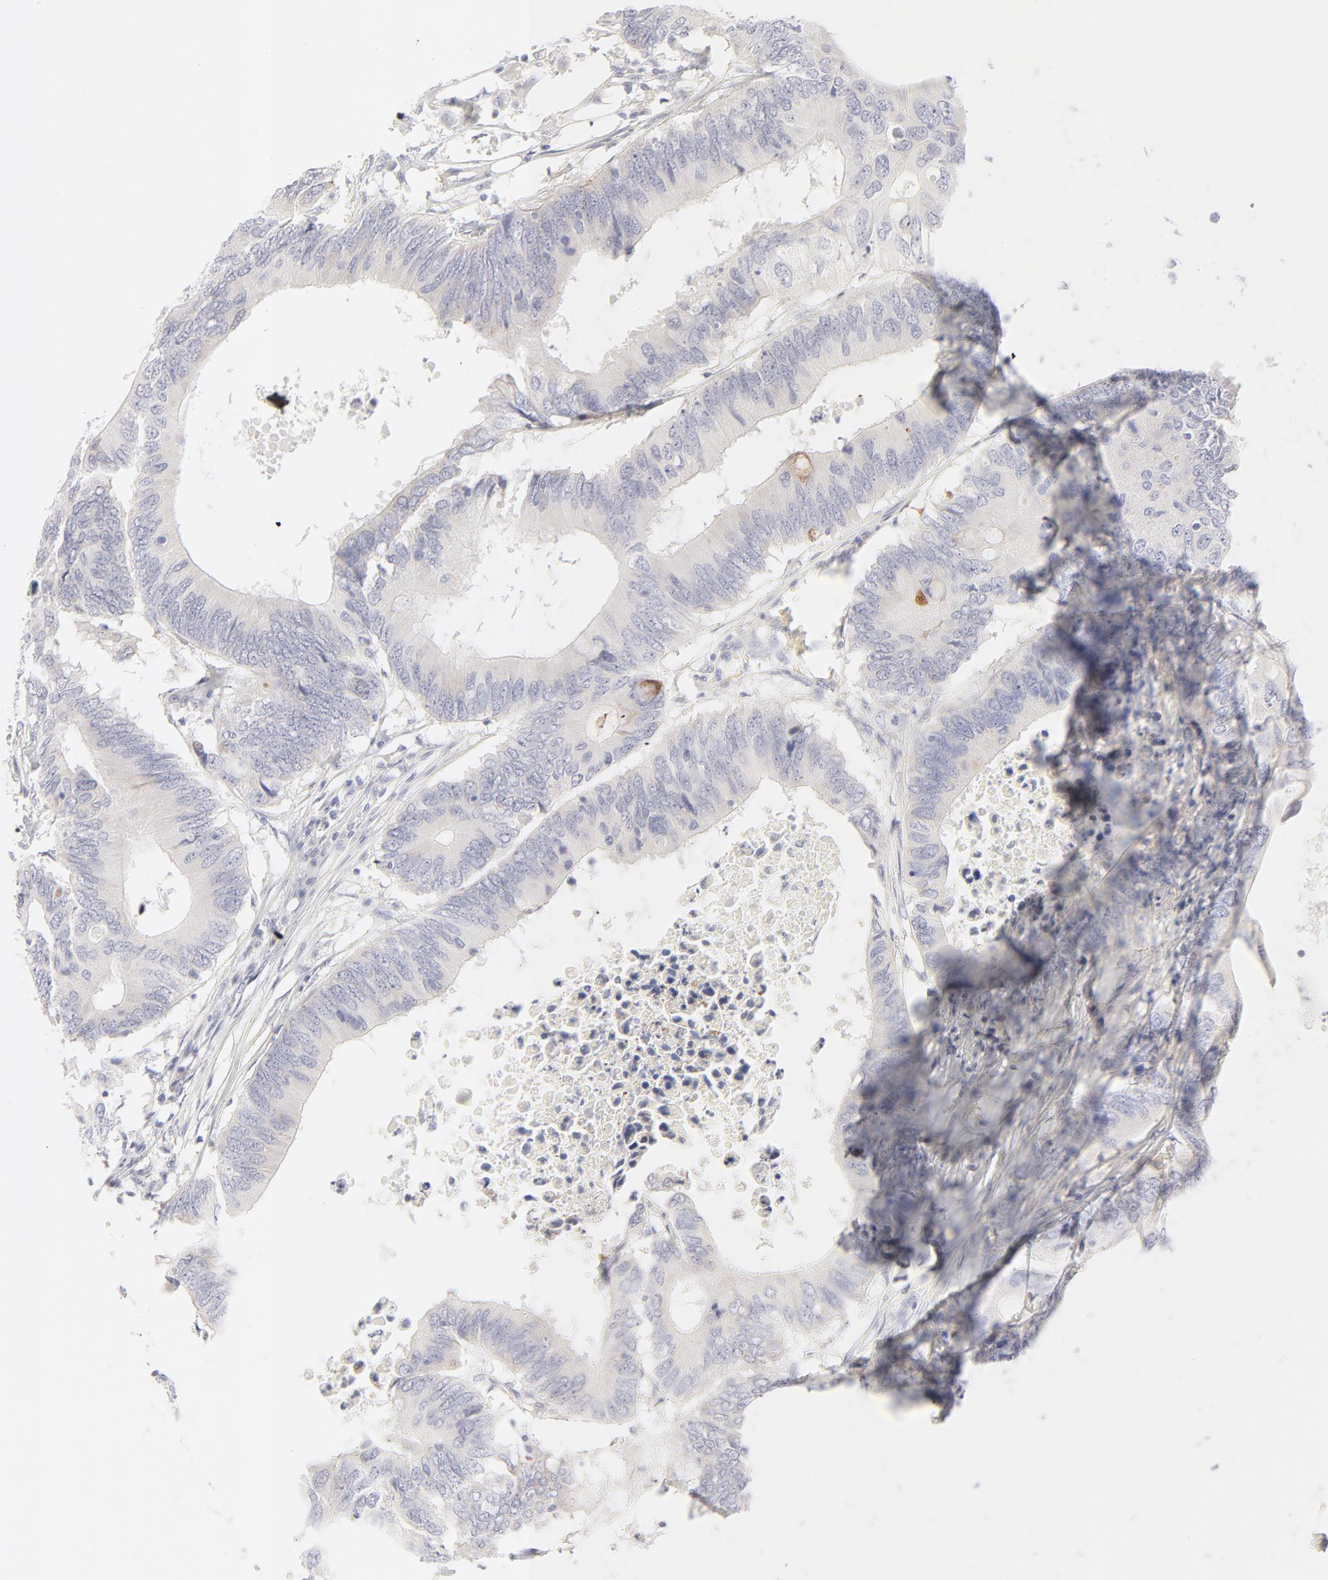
{"staining": {"intensity": "weak", "quantity": "<25%", "location": "cytoplasmic/membranous"}, "tissue": "colorectal cancer", "cell_type": "Tumor cells", "image_type": "cancer", "snomed": [{"axis": "morphology", "description": "Adenocarcinoma, NOS"}, {"axis": "topography", "description": "Colon"}], "caption": "Immunohistochemical staining of human colorectal adenocarcinoma reveals no significant staining in tumor cells.", "gene": "NPNT", "patient": {"sex": "male", "age": 71}}